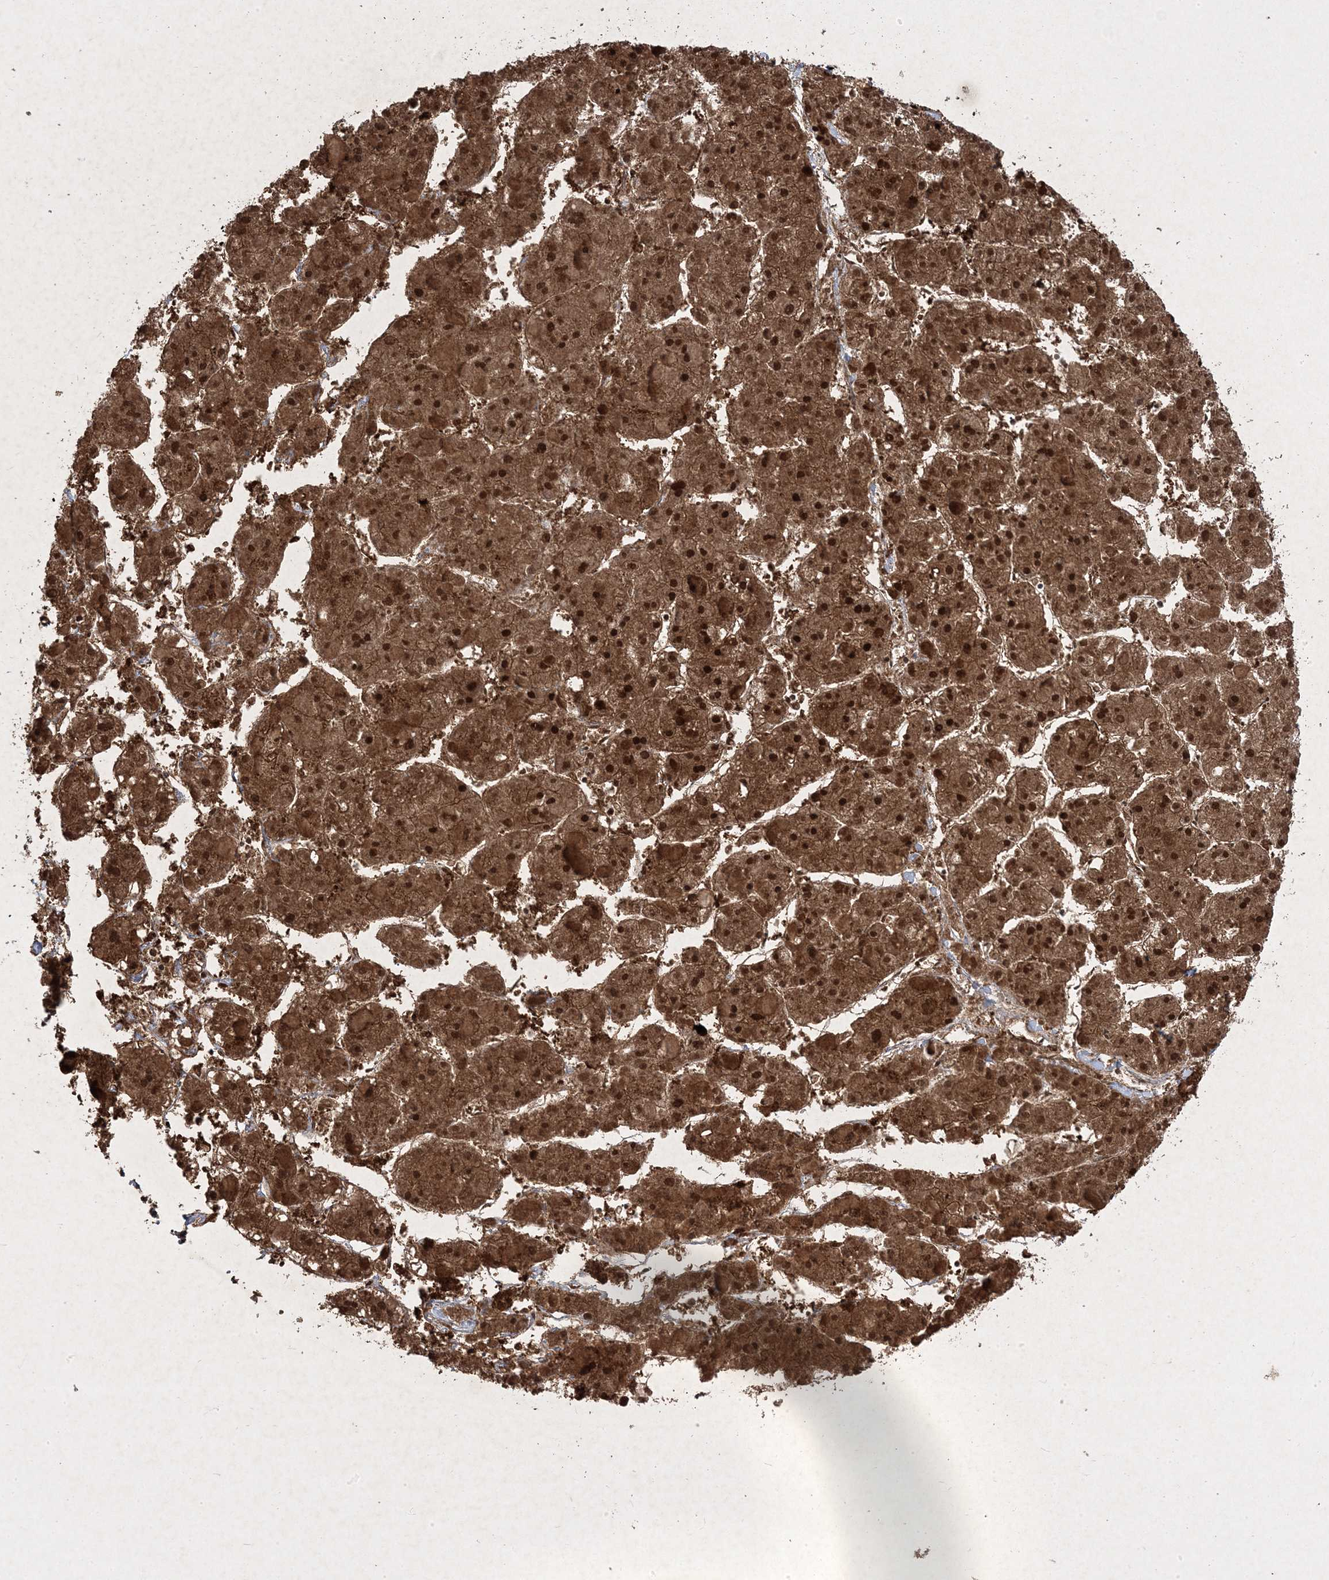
{"staining": {"intensity": "strong", "quantity": ">75%", "location": "cytoplasmic/membranous,nuclear"}, "tissue": "liver cancer", "cell_type": "Tumor cells", "image_type": "cancer", "snomed": [{"axis": "morphology", "description": "Carcinoma, Hepatocellular, NOS"}, {"axis": "topography", "description": "Liver"}], "caption": "Tumor cells demonstrate strong cytoplasmic/membranous and nuclear positivity in about >75% of cells in liver hepatocellular carcinoma.", "gene": "PLEKHM2", "patient": {"sex": "female", "age": 73}}